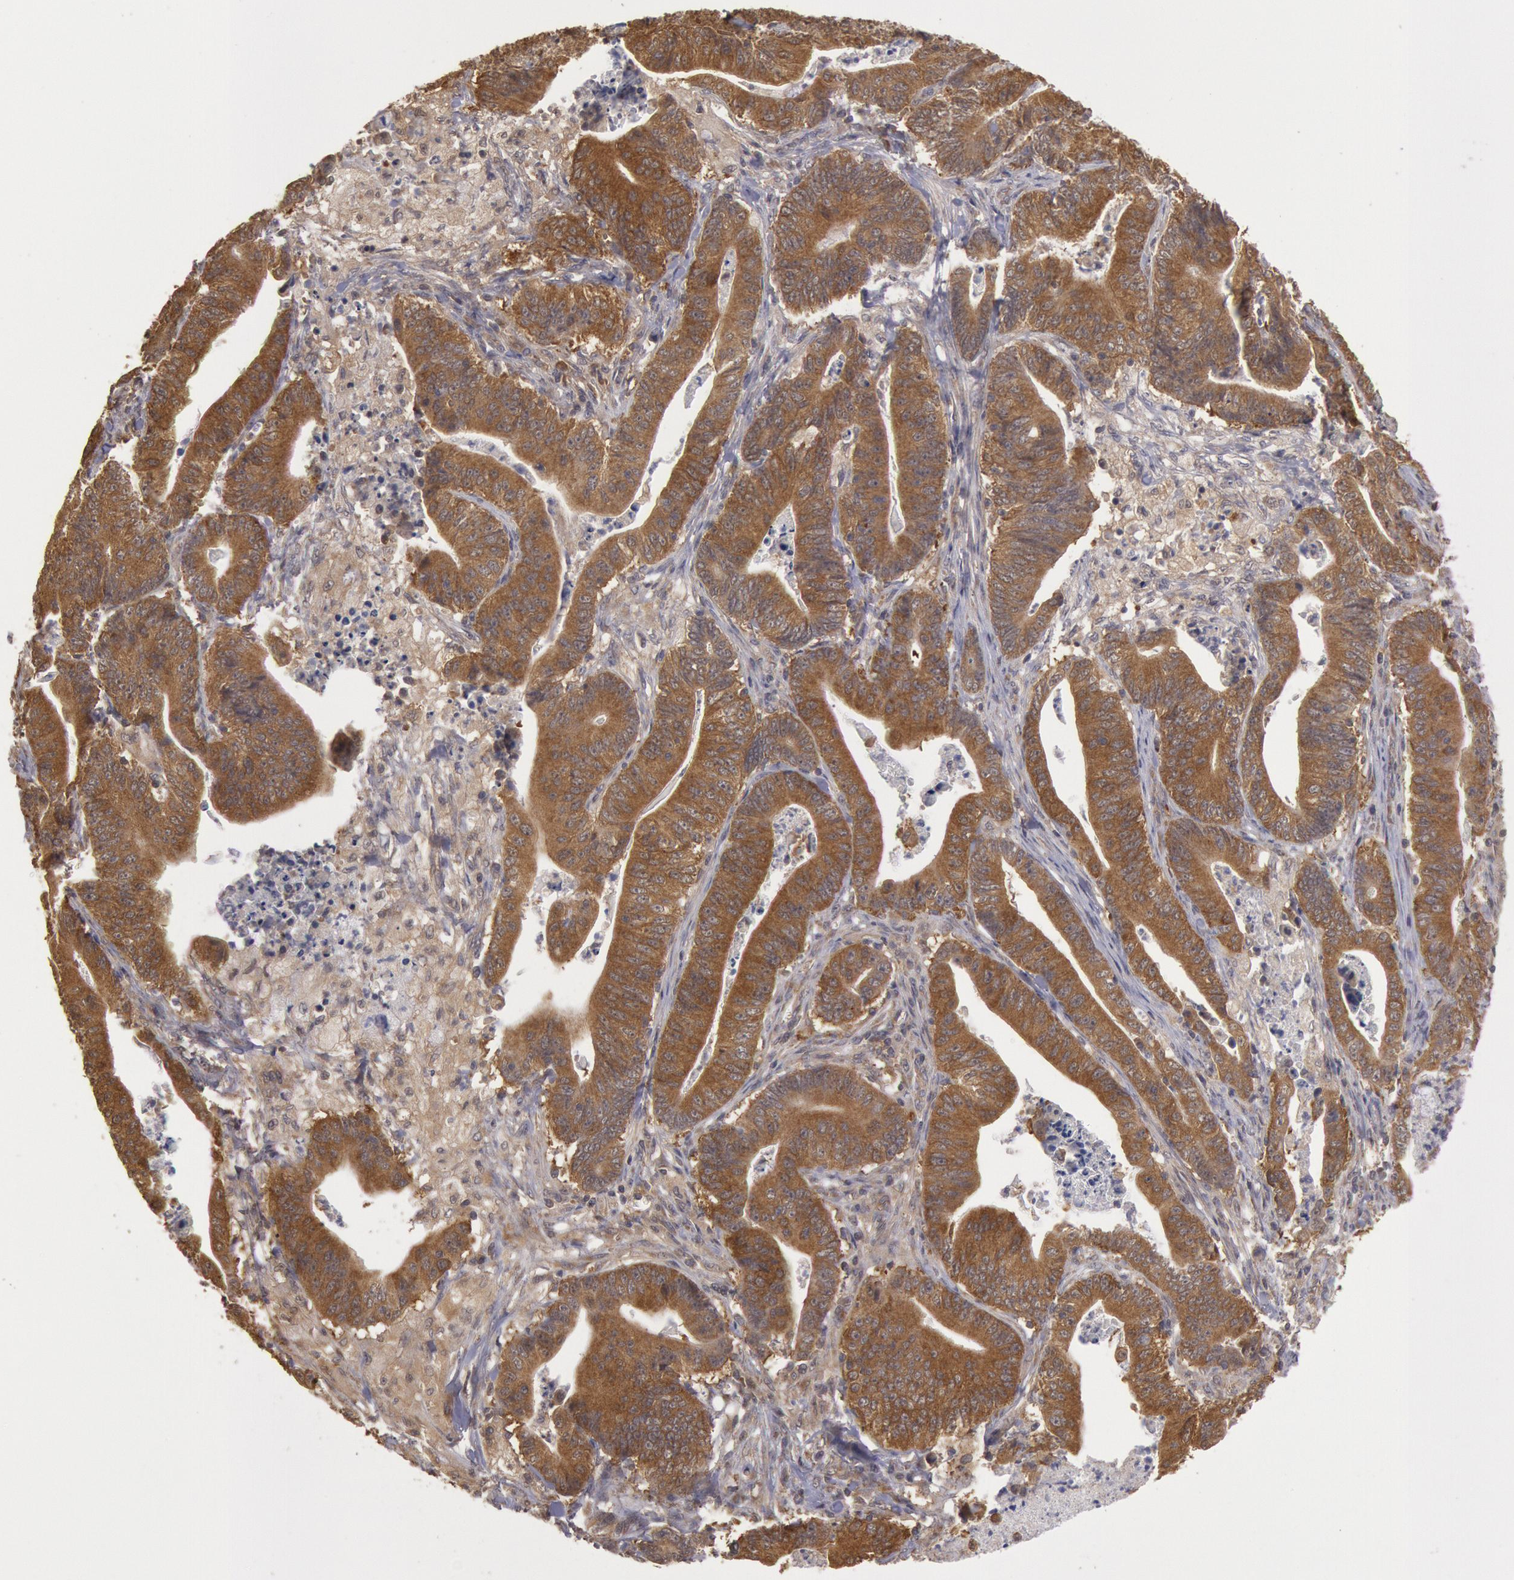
{"staining": {"intensity": "moderate", "quantity": ">75%", "location": "cytoplasmic/membranous"}, "tissue": "stomach cancer", "cell_type": "Tumor cells", "image_type": "cancer", "snomed": [{"axis": "morphology", "description": "Adenocarcinoma, NOS"}, {"axis": "topography", "description": "Stomach, lower"}], "caption": "Brown immunohistochemical staining in stomach cancer displays moderate cytoplasmic/membranous staining in about >75% of tumor cells.", "gene": "USP14", "patient": {"sex": "female", "age": 86}}